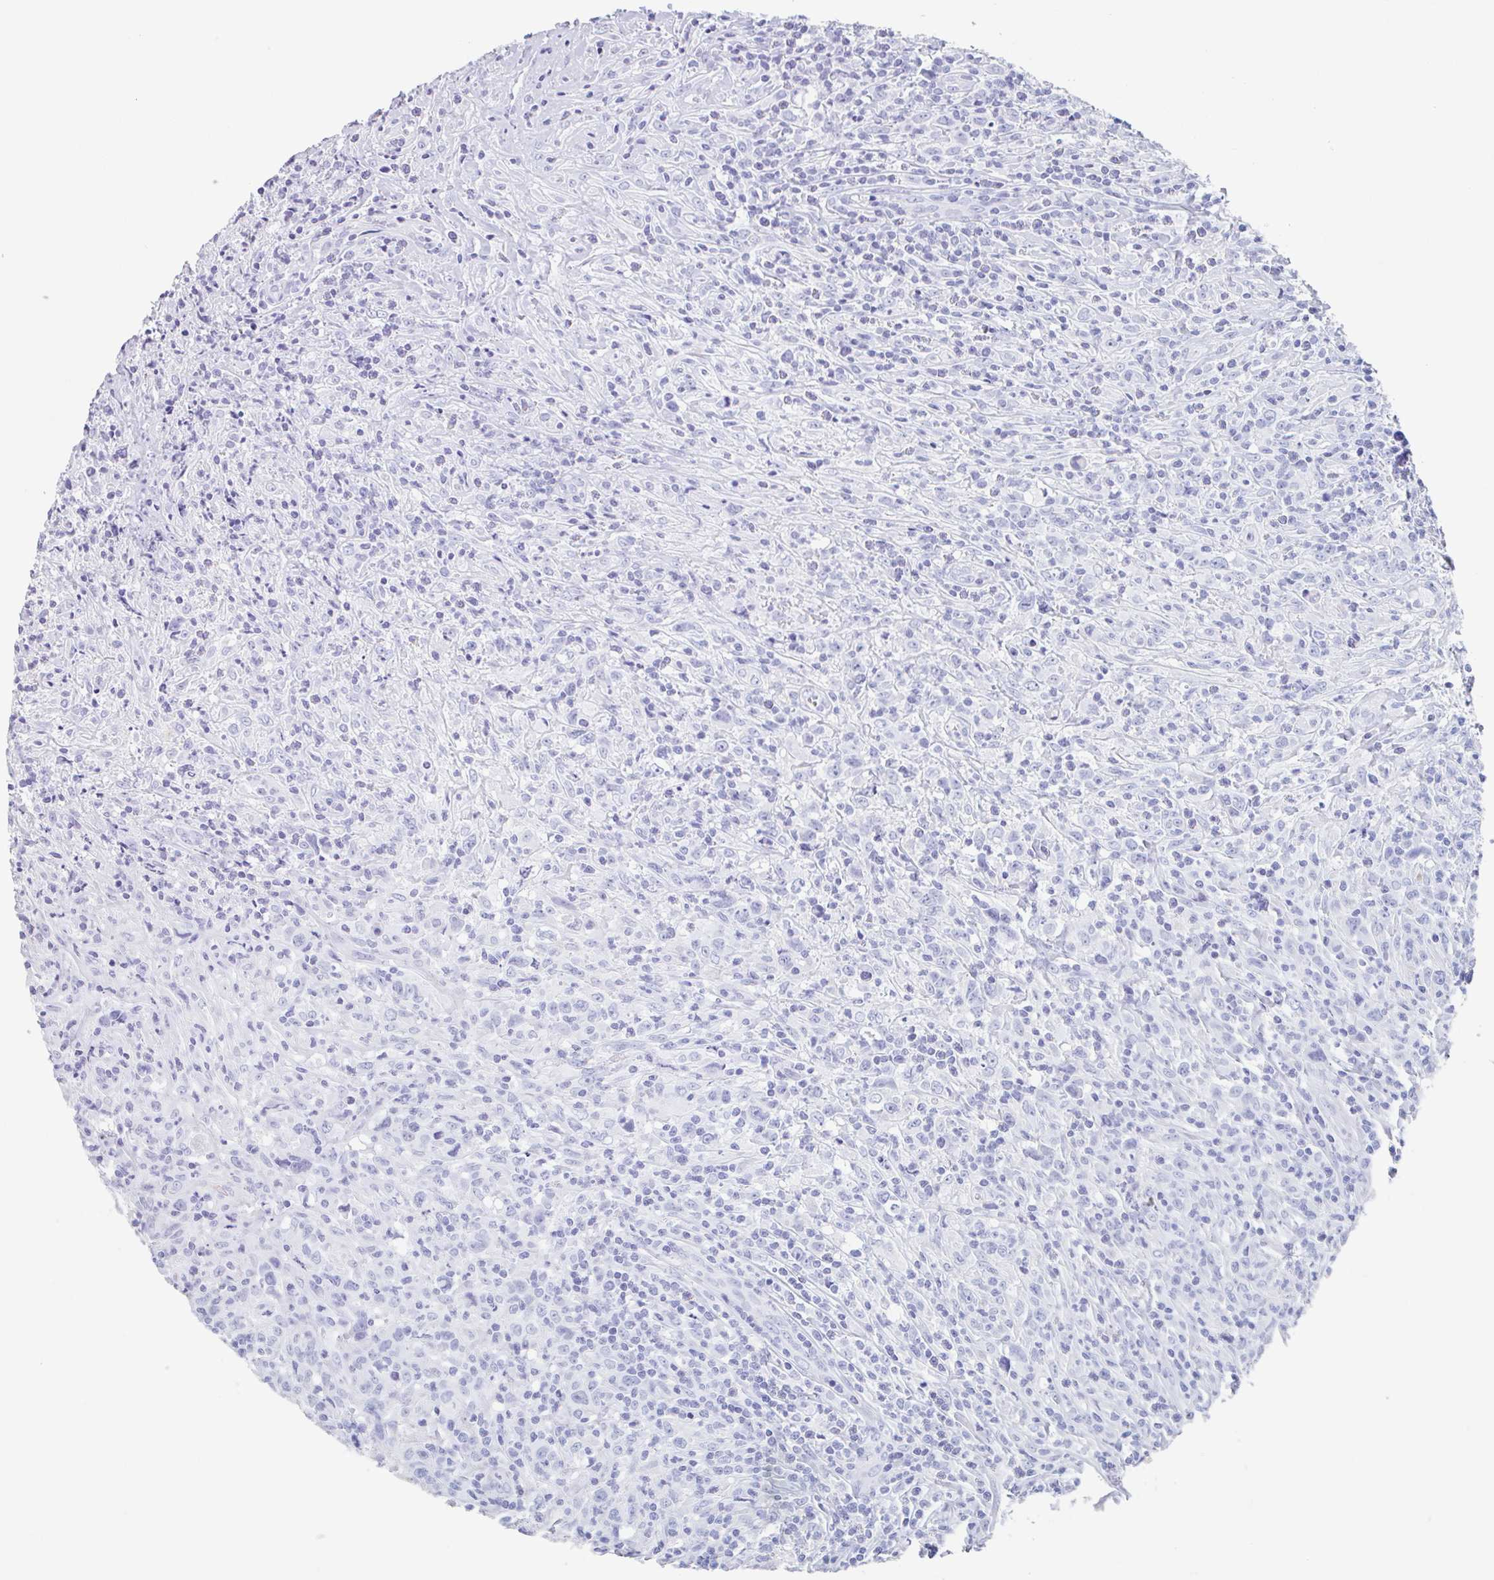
{"staining": {"intensity": "negative", "quantity": "none", "location": "none"}, "tissue": "lymphoma", "cell_type": "Tumor cells", "image_type": "cancer", "snomed": [{"axis": "morphology", "description": "Hodgkin's disease, NOS"}, {"axis": "topography", "description": "Lymph node"}], "caption": "The photomicrograph demonstrates no staining of tumor cells in lymphoma.", "gene": "EMC4", "patient": {"sex": "female", "age": 18}}